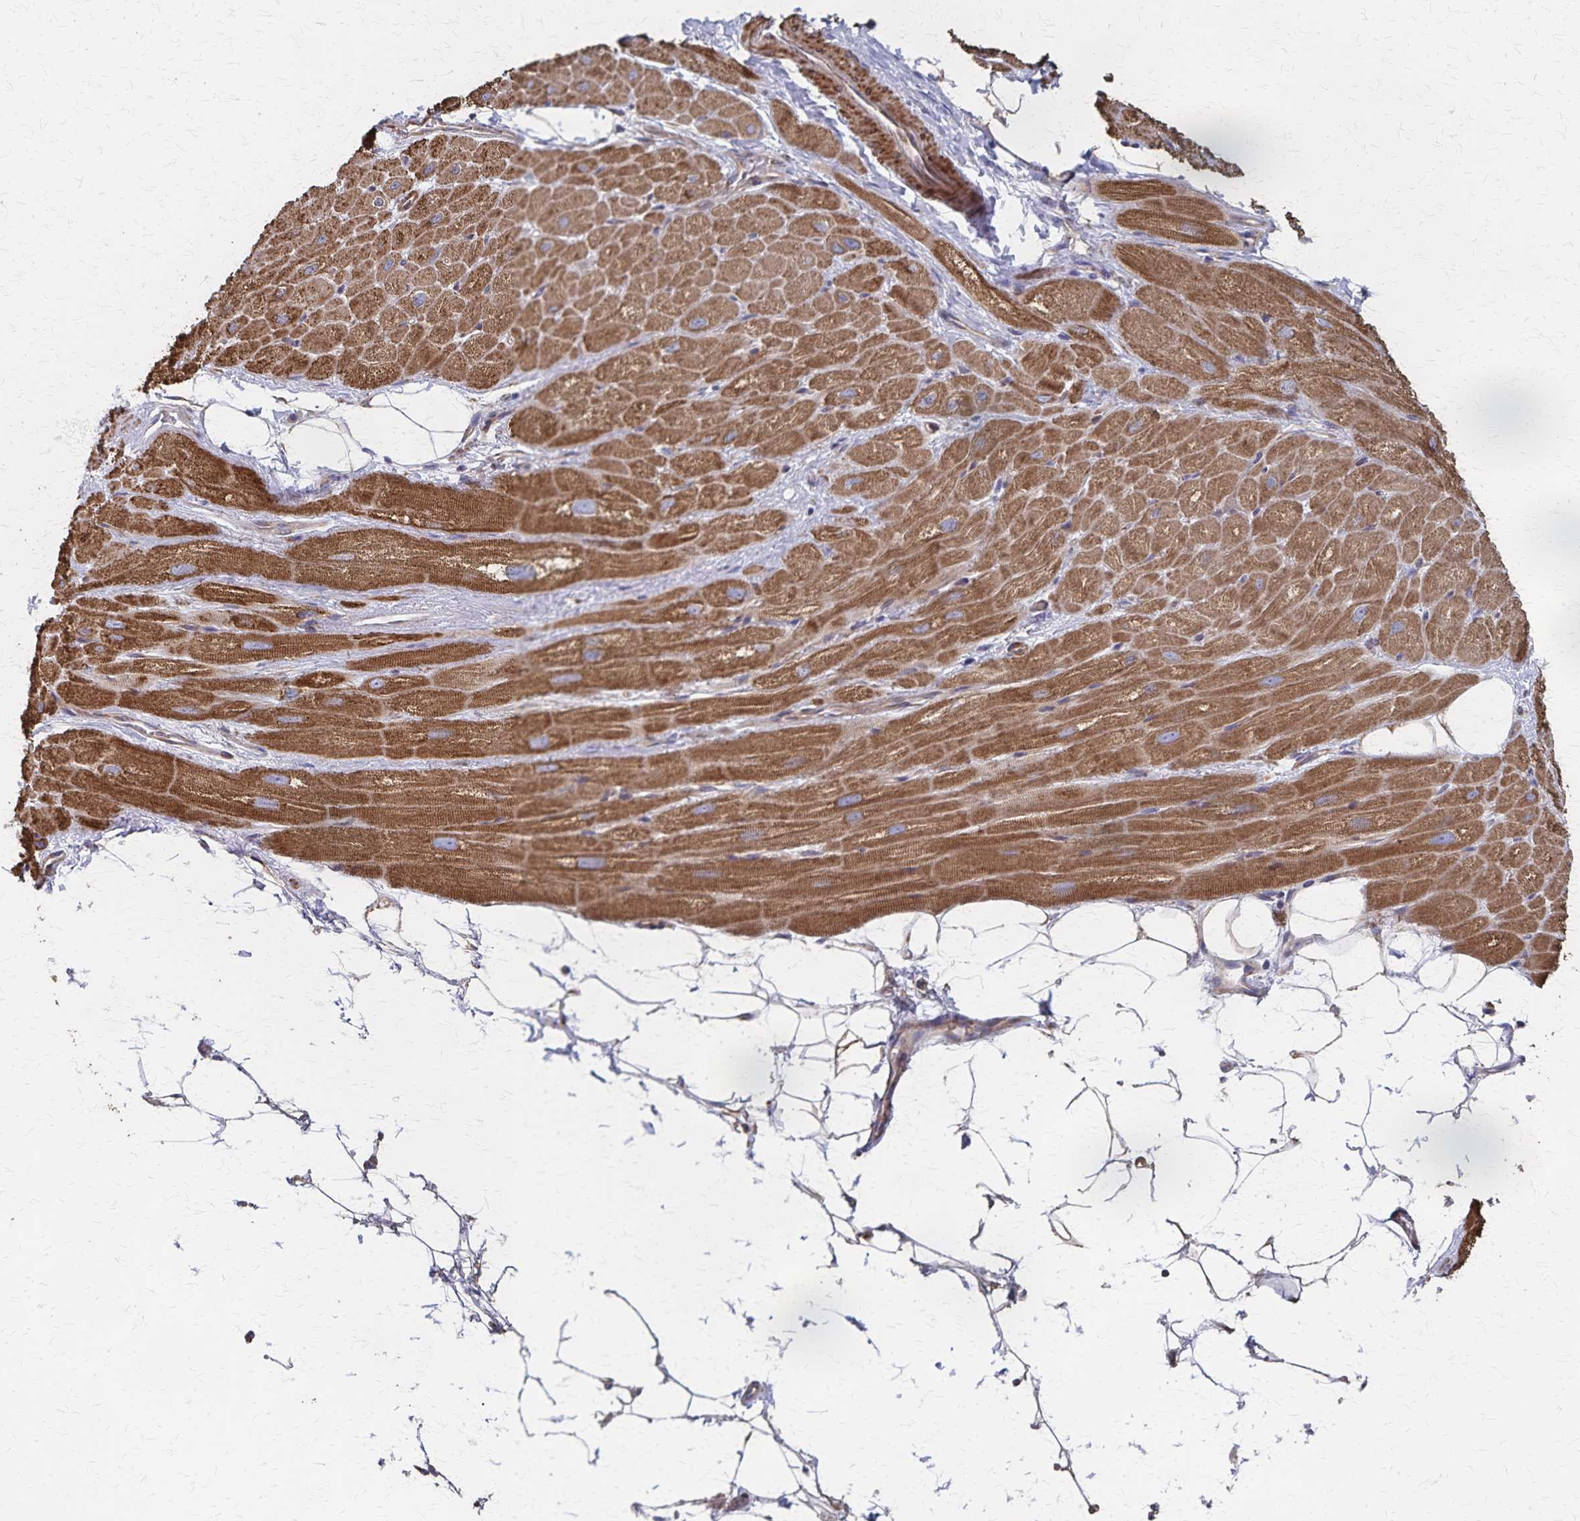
{"staining": {"intensity": "strong", "quantity": ">75%", "location": "cytoplasmic/membranous"}, "tissue": "heart muscle", "cell_type": "Cardiomyocytes", "image_type": "normal", "snomed": [{"axis": "morphology", "description": "Normal tissue, NOS"}, {"axis": "topography", "description": "Heart"}], "caption": "The photomicrograph reveals immunohistochemical staining of unremarkable heart muscle. There is strong cytoplasmic/membranous staining is present in approximately >75% of cardiomyocytes.", "gene": "PGAP2", "patient": {"sex": "male", "age": 62}}